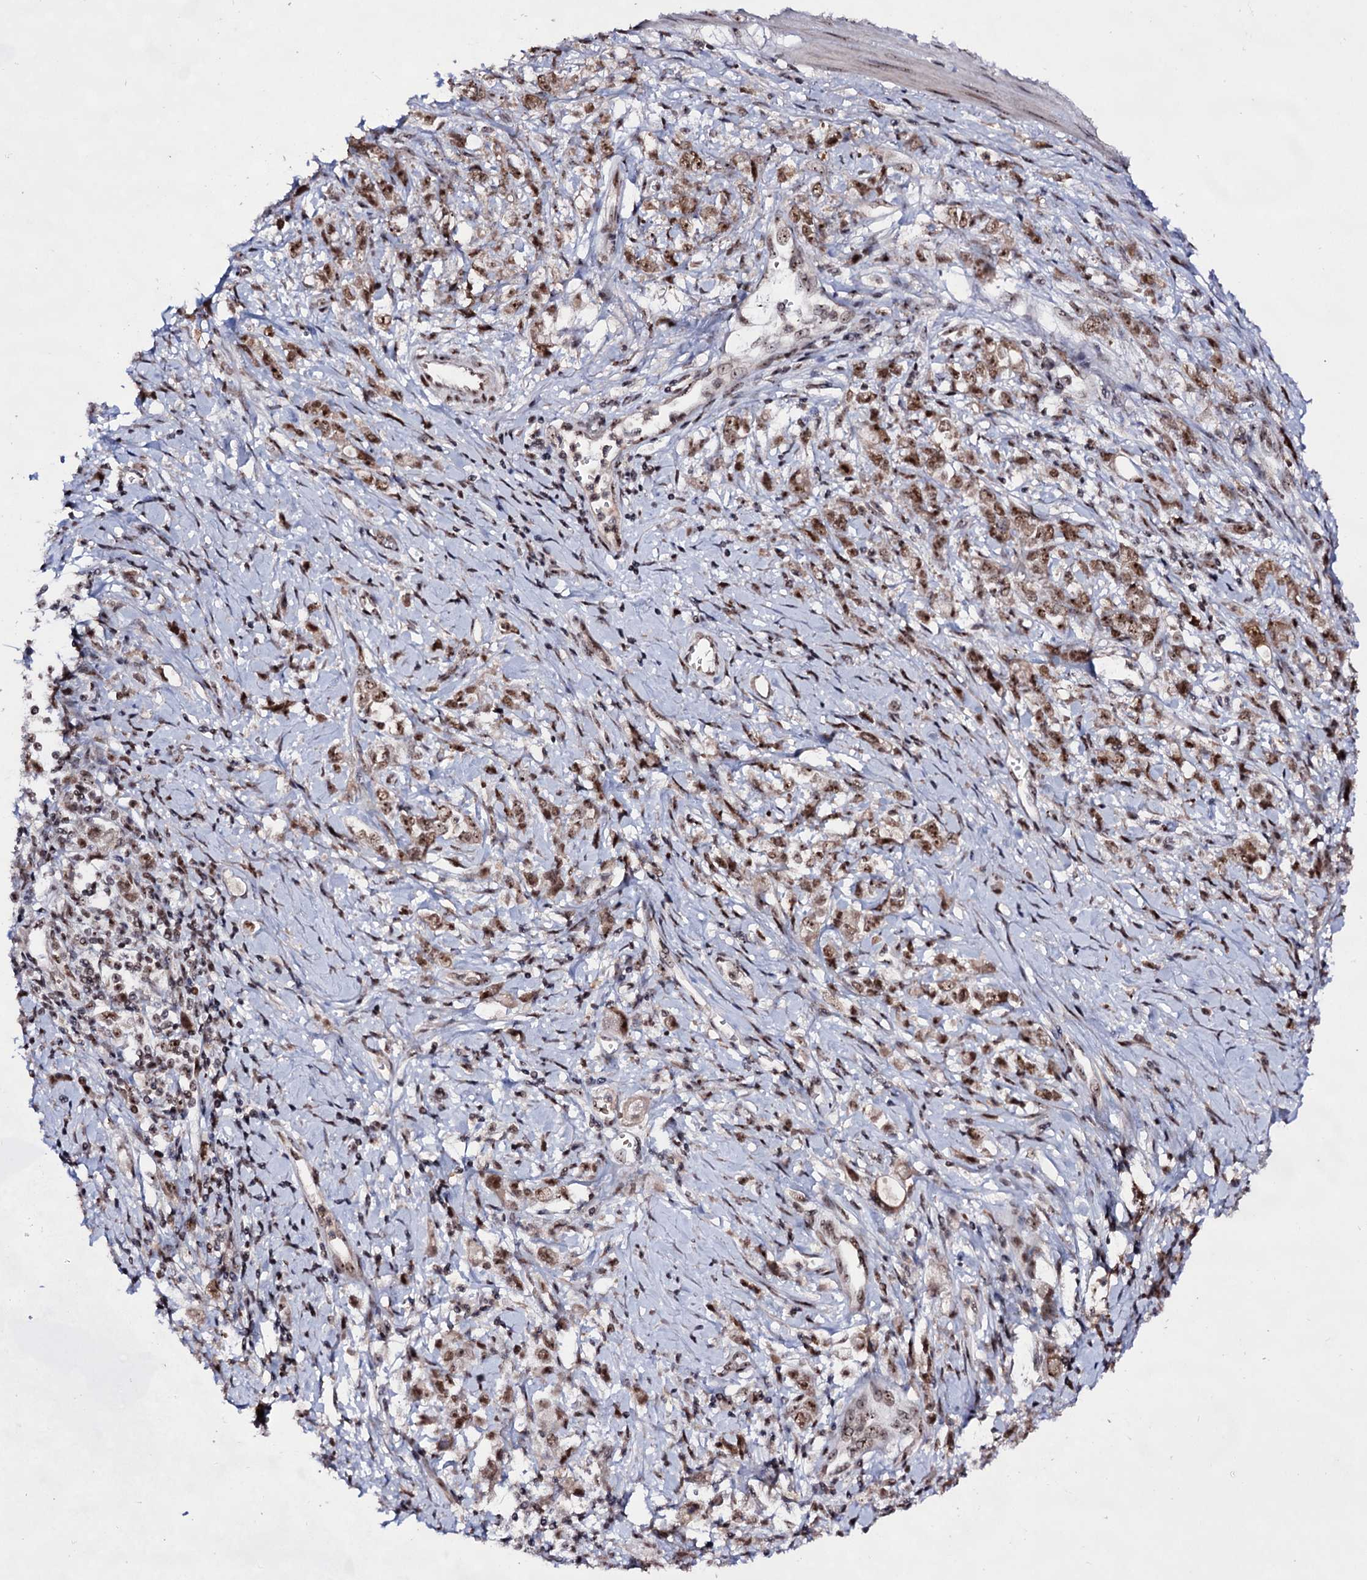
{"staining": {"intensity": "moderate", "quantity": ">75%", "location": "nuclear"}, "tissue": "stomach cancer", "cell_type": "Tumor cells", "image_type": "cancer", "snomed": [{"axis": "morphology", "description": "Adenocarcinoma, NOS"}, {"axis": "topography", "description": "Stomach"}], "caption": "Moderate nuclear expression for a protein is identified in approximately >75% of tumor cells of adenocarcinoma (stomach) using immunohistochemistry.", "gene": "EXOSC10", "patient": {"sex": "female", "age": 76}}